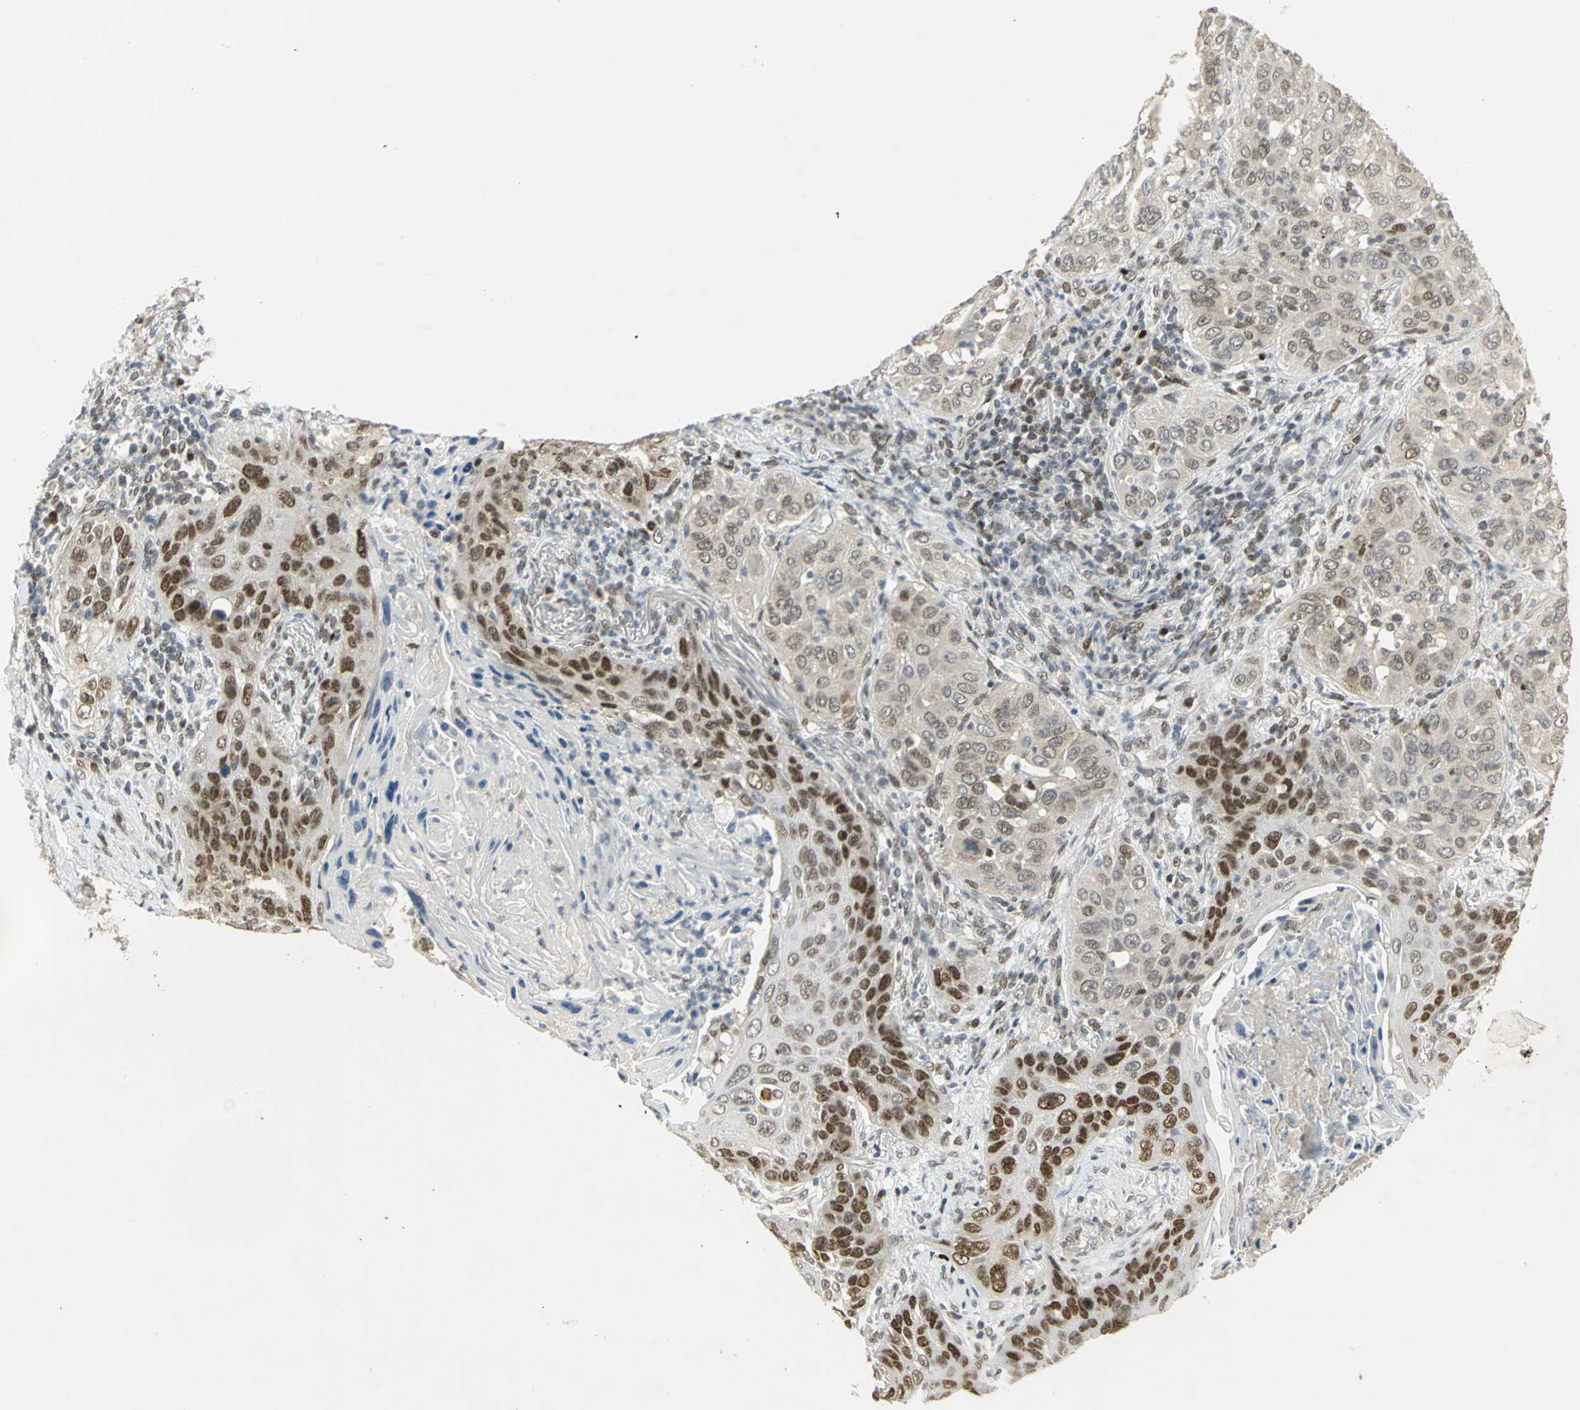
{"staining": {"intensity": "strong", "quantity": "25%-75%", "location": "nuclear"}, "tissue": "lung cancer", "cell_type": "Tumor cells", "image_type": "cancer", "snomed": [{"axis": "morphology", "description": "Squamous cell carcinoma, NOS"}, {"axis": "topography", "description": "Lung"}], "caption": "Tumor cells demonstrate strong nuclear staining in about 25%-75% of cells in squamous cell carcinoma (lung).", "gene": "AK6", "patient": {"sex": "female", "age": 67}}